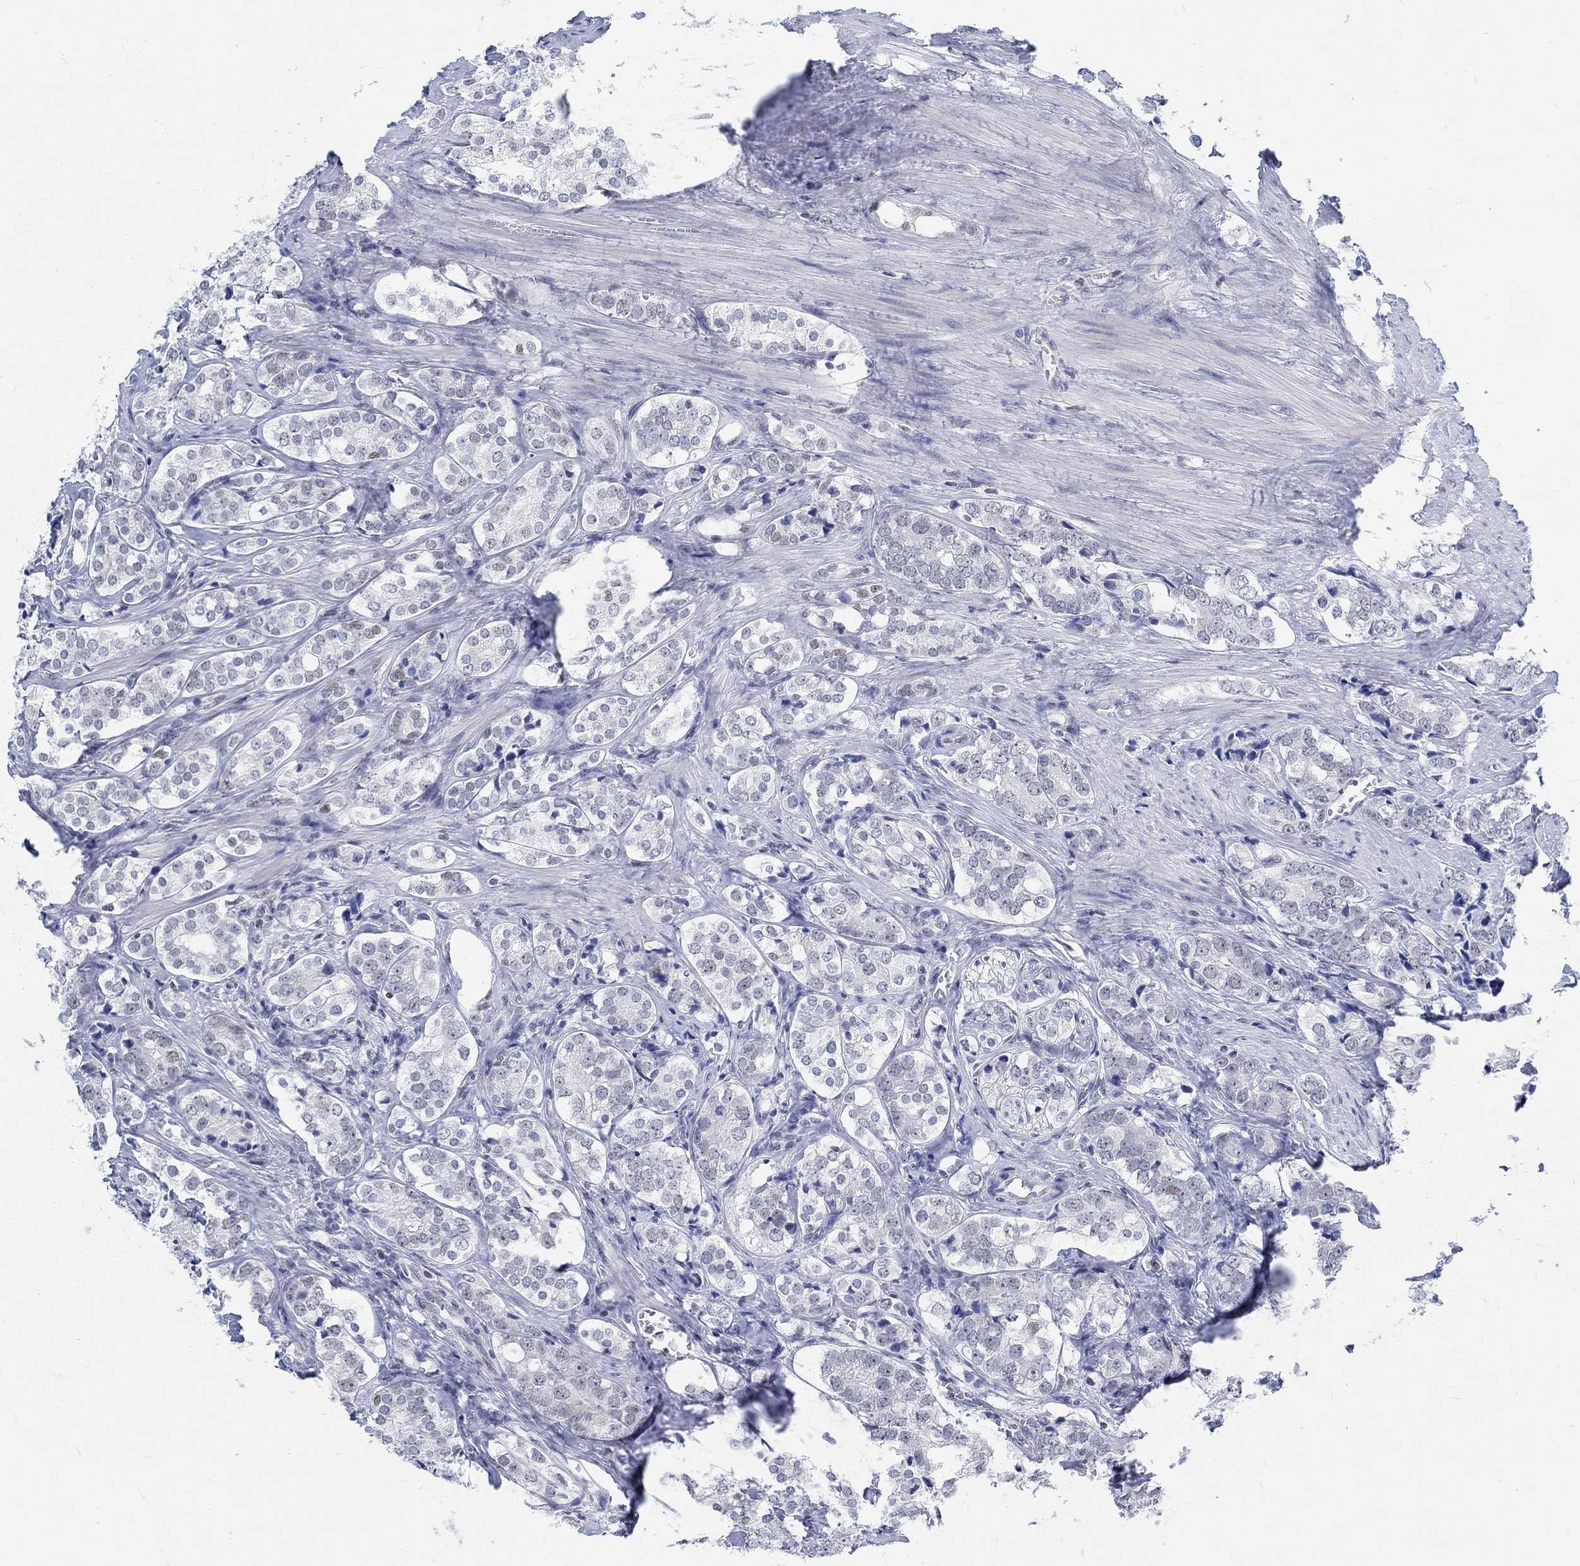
{"staining": {"intensity": "negative", "quantity": "none", "location": "none"}, "tissue": "prostate cancer", "cell_type": "Tumor cells", "image_type": "cancer", "snomed": [{"axis": "morphology", "description": "Adenocarcinoma, NOS"}, {"axis": "topography", "description": "Prostate and seminal vesicle, NOS"}], "caption": "The IHC image has no significant expression in tumor cells of prostate adenocarcinoma tissue.", "gene": "KCNH8", "patient": {"sex": "male", "age": 63}}